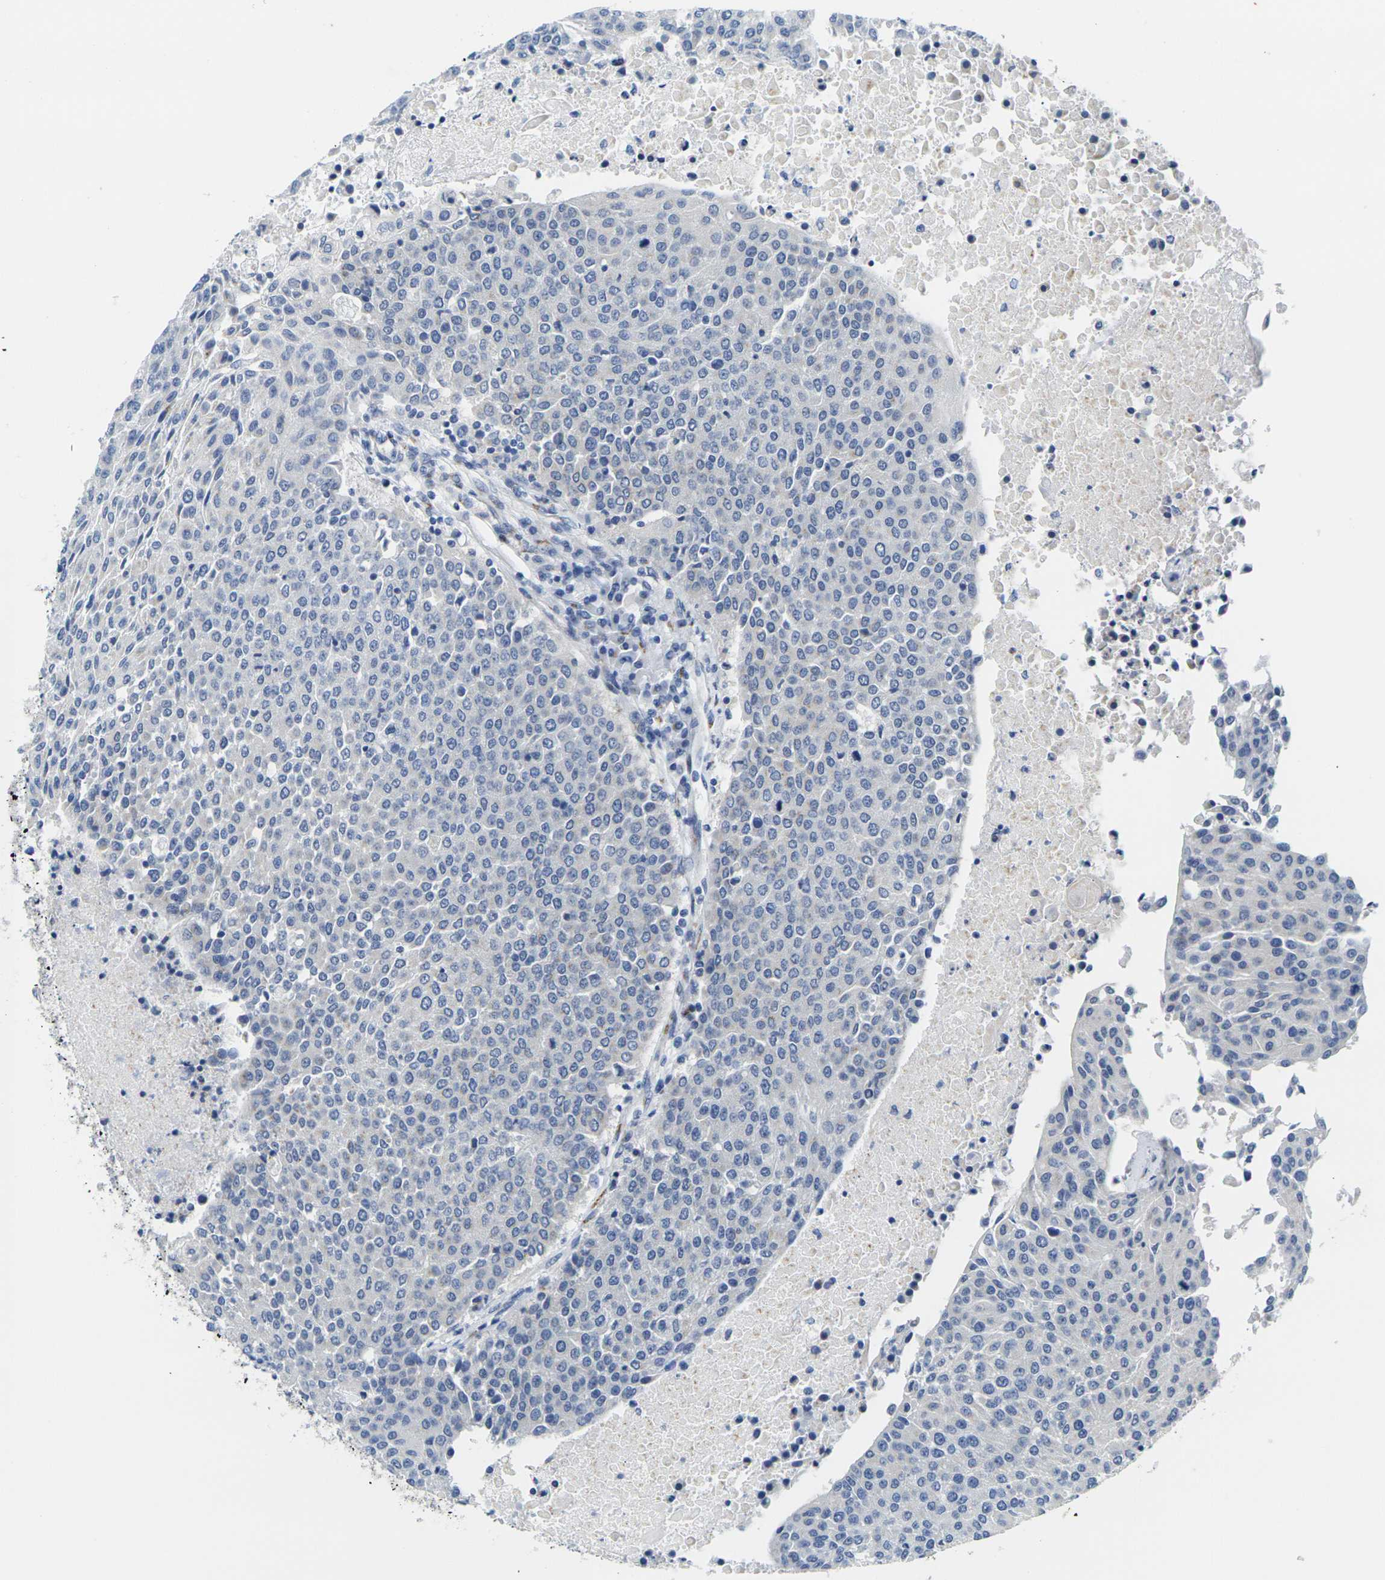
{"staining": {"intensity": "negative", "quantity": "none", "location": "none"}, "tissue": "urothelial cancer", "cell_type": "Tumor cells", "image_type": "cancer", "snomed": [{"axis": "morphology", "description": "Urothelial carcinoma, High grade"}, {"axis": "topography", "description": "Urinary bladder"}], "caption": "The IHC micrograph has no significant staining in tumor cells of urothelial cancer tissue.", "gene": "CRK", "patient": {"sex": "female", "age": 85}}